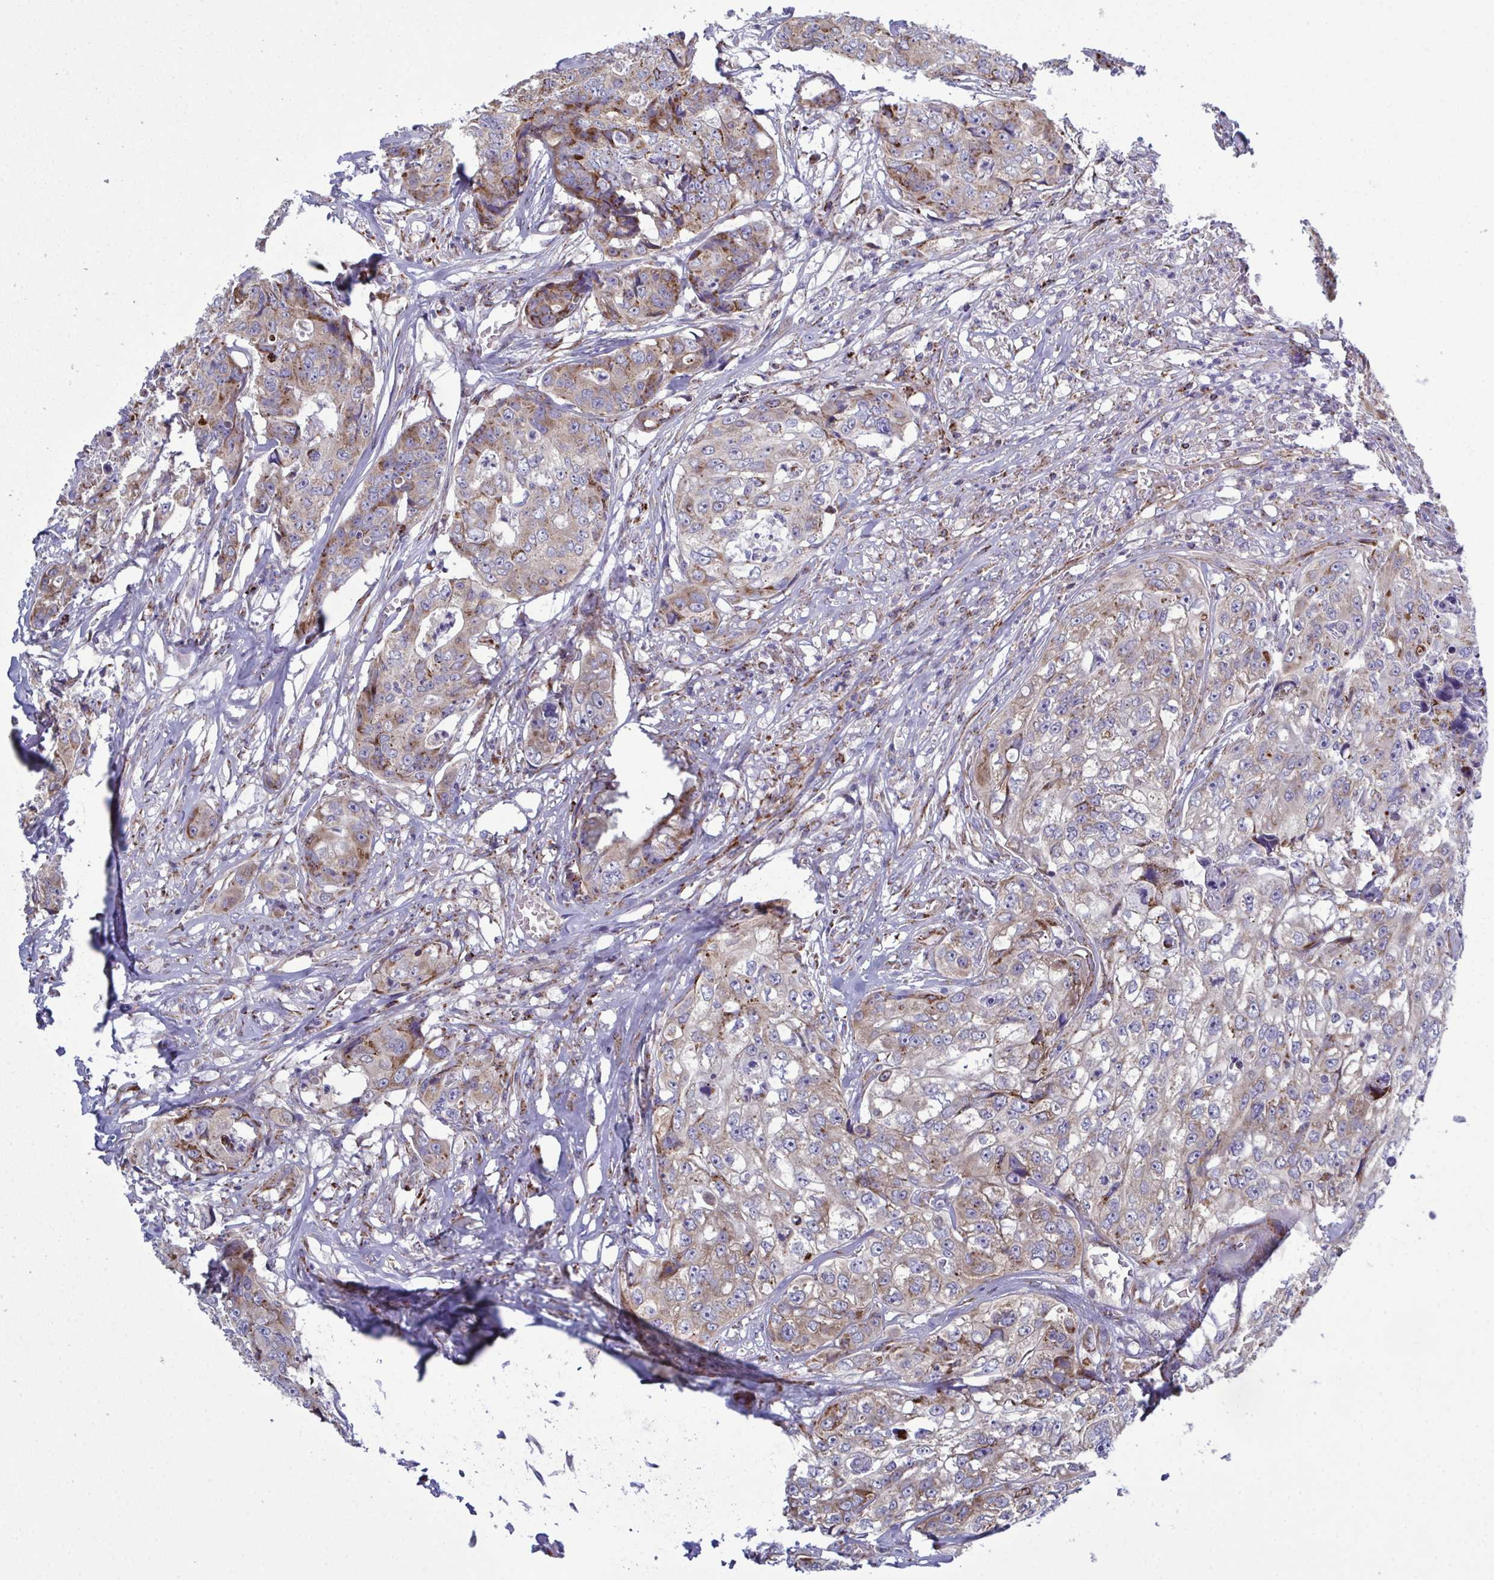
{"staining": {"intensity": "moderate", "quantity": "25%-75%", "location": "cytoplasmic/membranous"}, "tissue": "colorectal cancer", "cell_type": "Tumor cells", "image_type": "cancer", "snomed": [{"axis": "morphology", "description": "Adenocarcinoma, NOS"}, {"axis": "topography", "description": "Rectum"}], "caption": "The micrograph exhibits immunohistochemical staining of colorectal cancer (adenocarcinoma). There is moderate cytoplasmic/membranous staining is appreciated in about 25%-75% of tumor cells.", "gene": "CSDE1", "patient": {"sex": "female", "age": 62}}